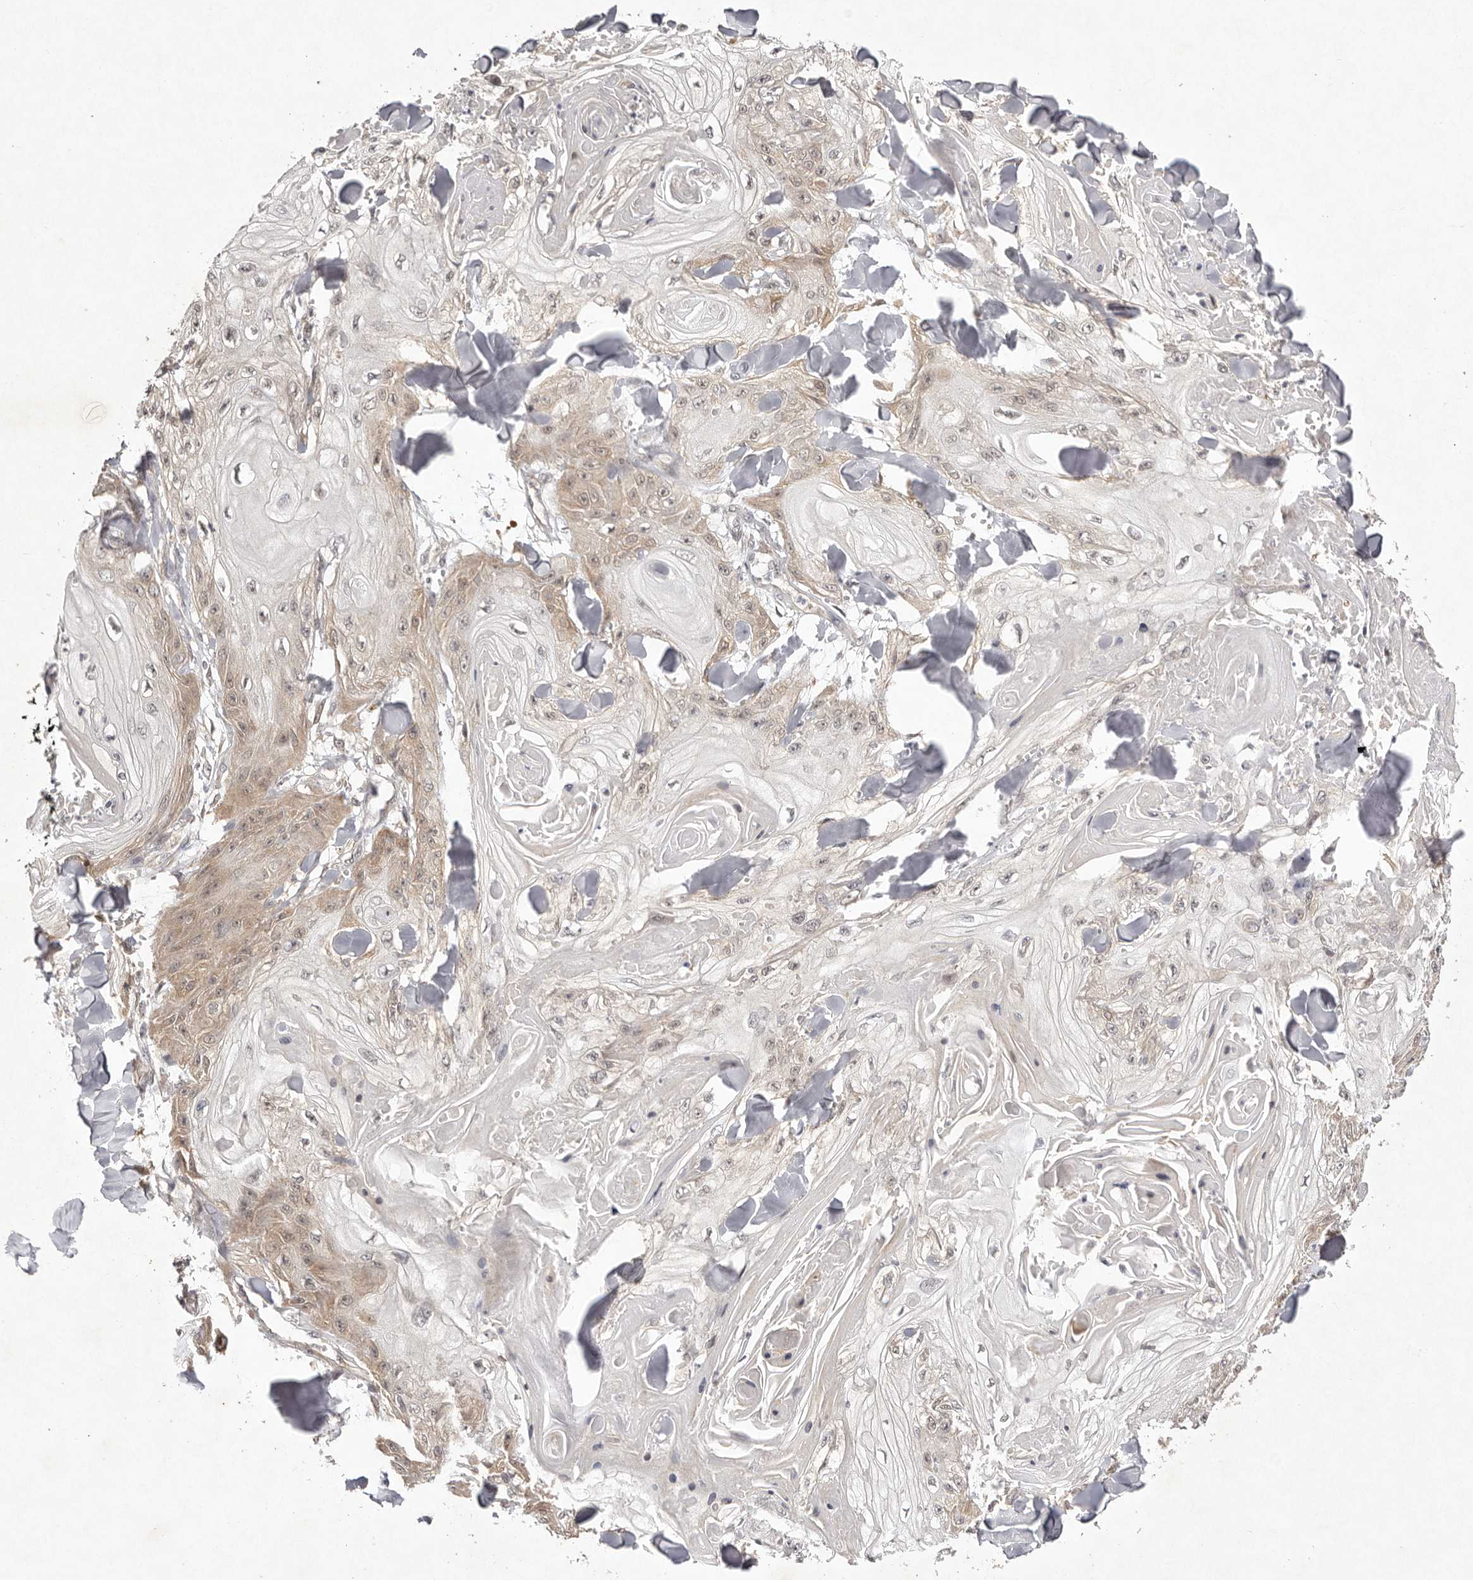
{"staining": {"intensity": "moderate", "quantity": "<25%", "location": "cytoplasmic/membranous"}, "tissue": "skin cancer", "cell_type": "Tumor cells", "image_type": "cancer", "snomed": [{"axis": "morphology", "description": "Squamous cell carcinoma, NOS"}, {"axis": "topography", "description": "Skin"}], "caption": "IHC micrograph of human skin cancer stained for a protein (brown), which reveals low levels of moderate cytoplasmic/membranous staining in about <25% of tumor cells.", "gene": "BUD31", "patient": {"sex": "male", "age": 74}}